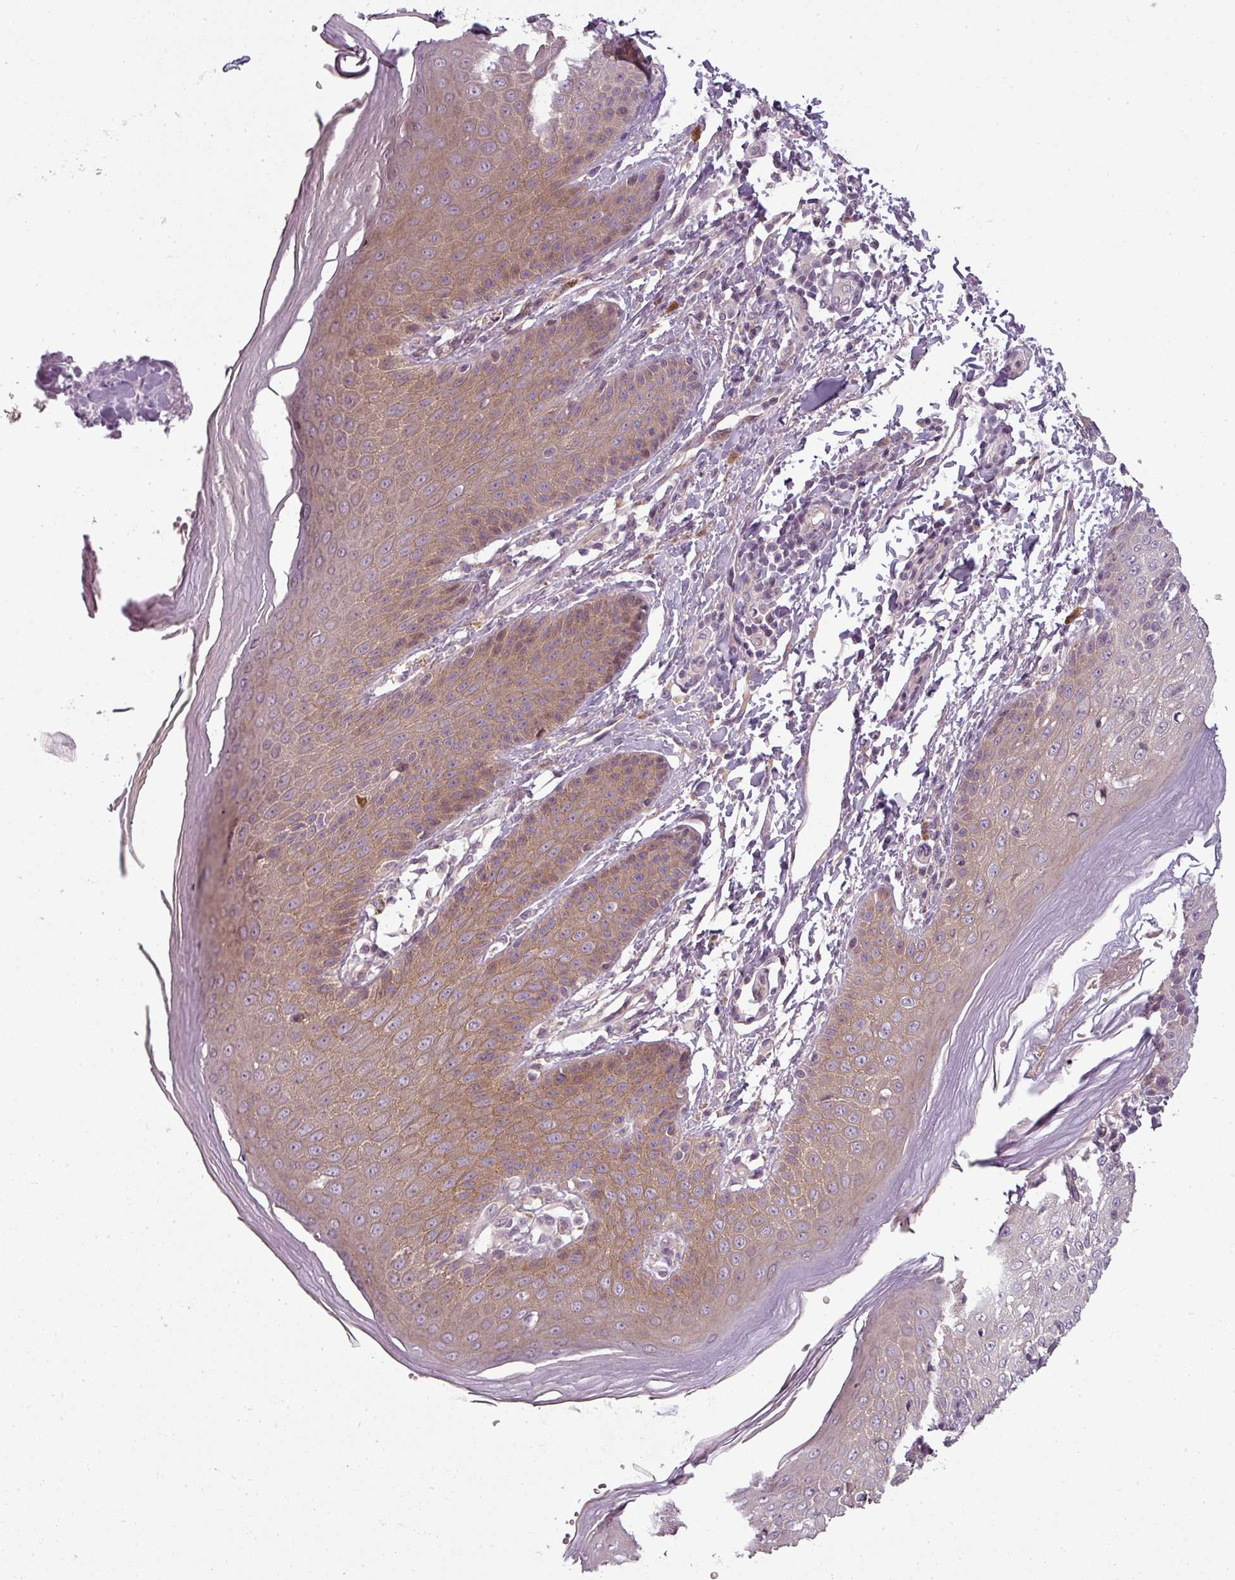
{"staining": {"intensity": "moderate", "quantity": "25%-75%", "location": "cytoplasmic/membranous"}, "tissue": "skin", "cell_type": "Epidermal cells", "image_type": "normal", "snomed": [{"axis": "morphology", "description": "Normal tissue, NOS"}, {"axis": "topography", "description": "Peripheral nerve tissue"}], "caption": "Moderate cytoplasmic/membranous staining for a protein is seen in about 25%-75% of epidermal cells of normal skin using immunohistochemistry.", "gene": "SLC16A9", "patient": {"sex": "male", "age": 51}}